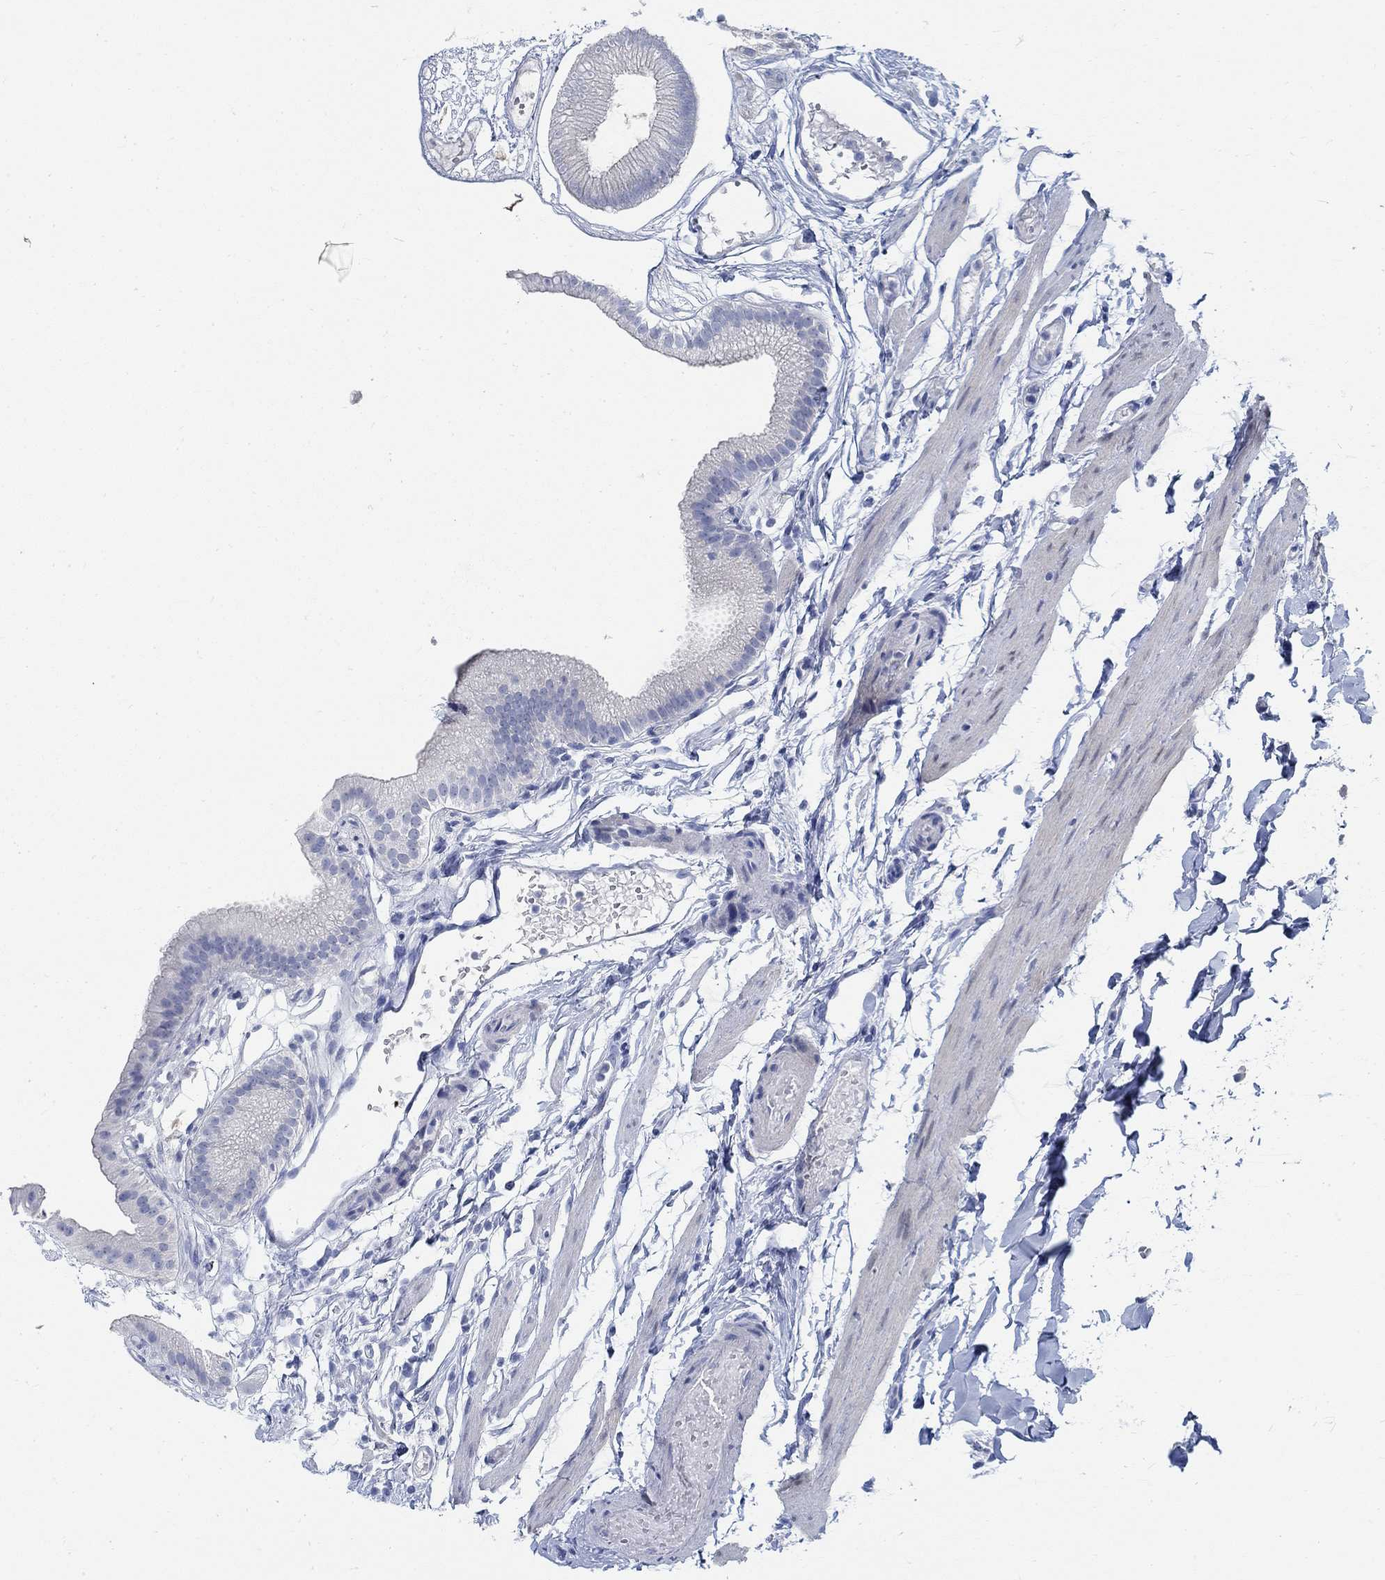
{"staining": {"intensity": "negative", "quantity": "none", "location": "none"}, "tissue": "gallbladder", "cell_type": "Glandular cells", "image_type": "normal", "snomed": [{"axis": "morphology", "description": "Normal tissue, NOS"}, {"axis": "topography", "description": "Gallbladder"}], "caption": "Immunohistochemistry of benign gallbladder demonstrates no staining in glandular cells. The staining is performed using DAB (3,3'-diaminobenzidine) brown chromogen with nuclei counter-stained in using hematoxylin.", "gene": "RBM20", "patient": {"sex": "female", "age": 45}}